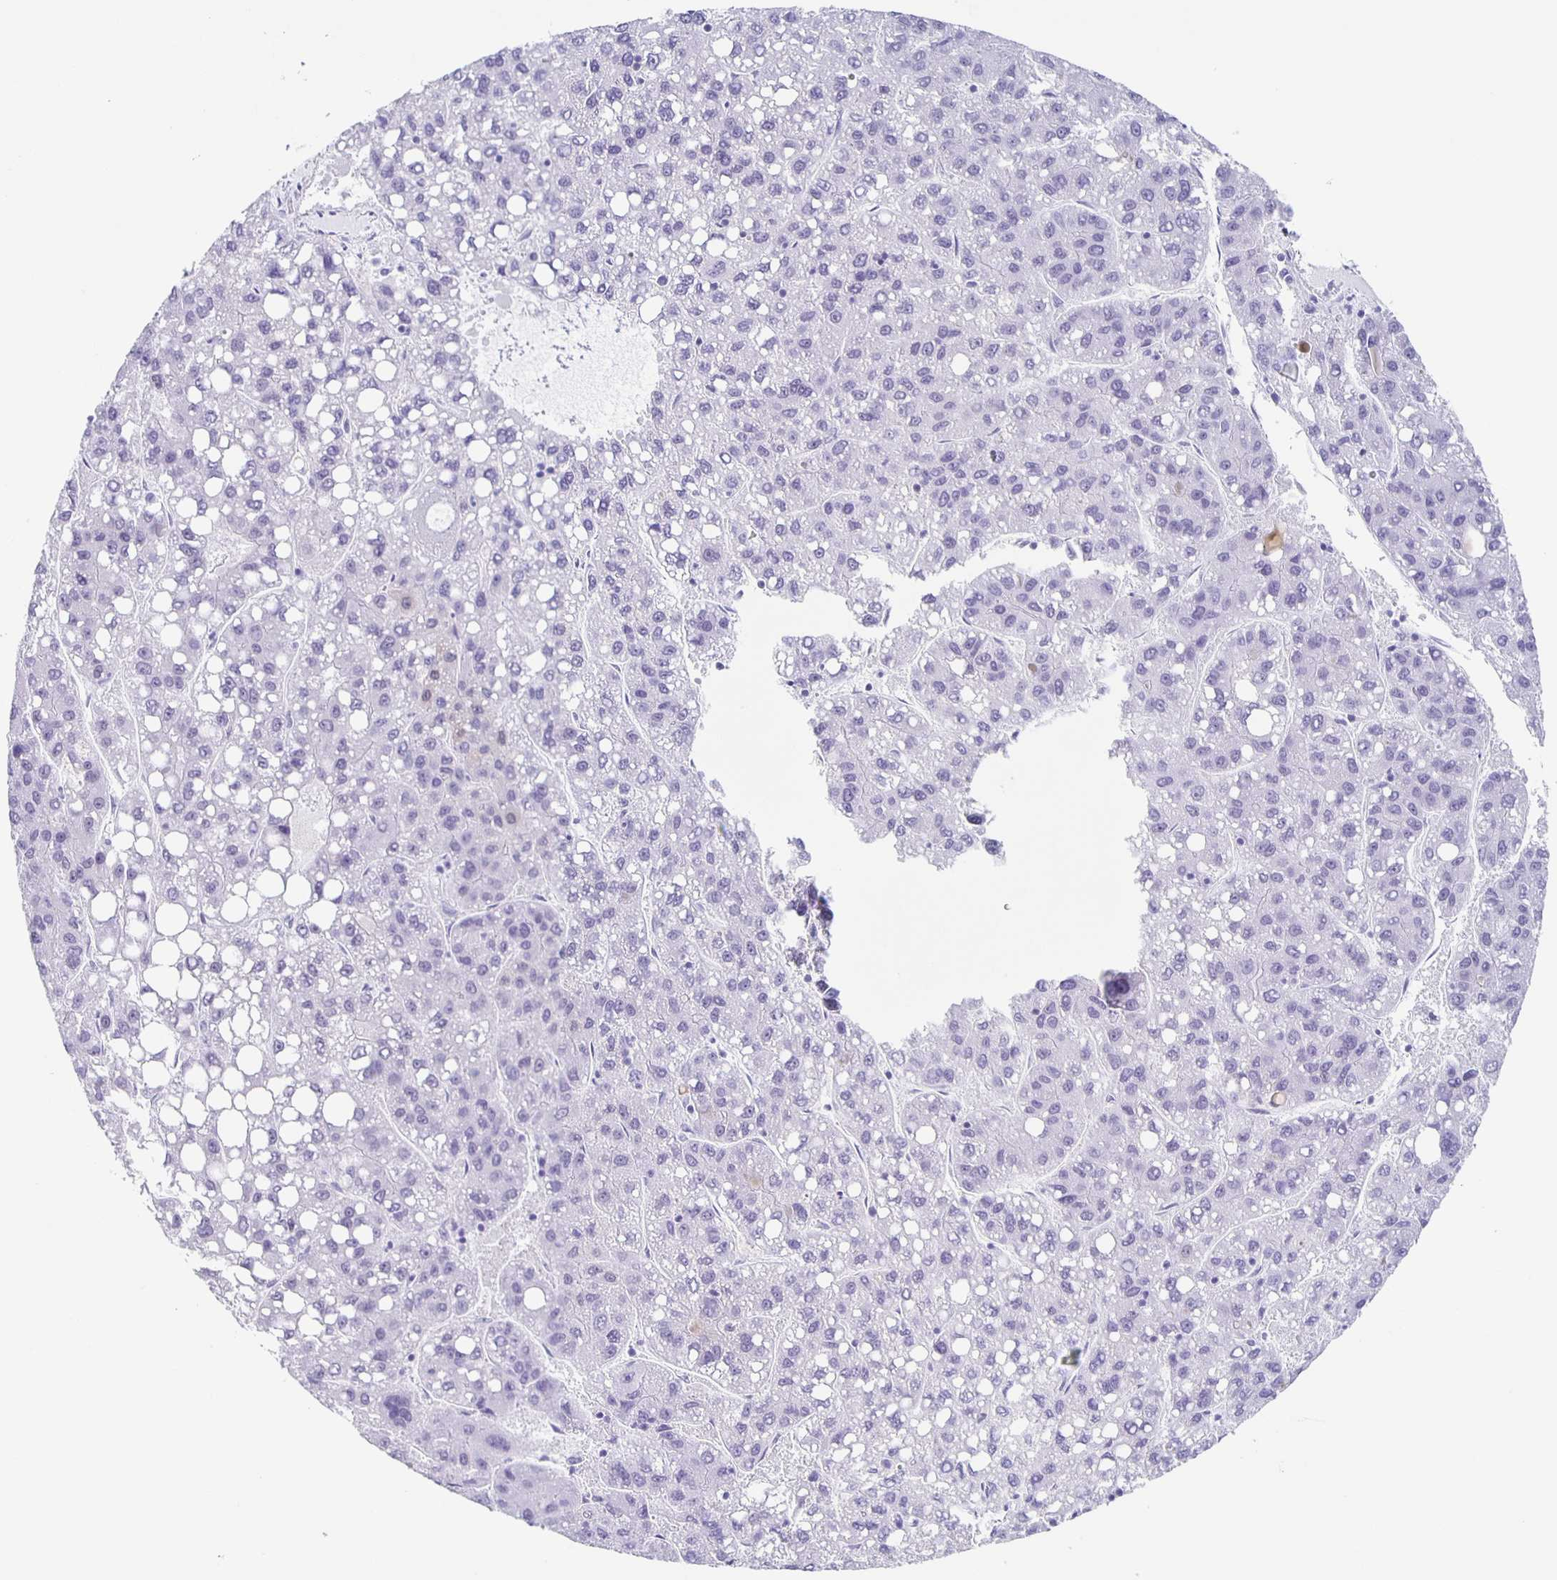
{"staining": {"intensity": "negative", "quantity": "none", "location": "none"}, "tissue": "liver cancer", "cell_type": "Tumor cells", "image_type": "cancer", "snomed": [{"axis": "morphology", "description": "Carcinoma, Hepatocellular, NOS"}, {"axis": "topography", "description": "Liver"}], "caption": "A high-resolution image shows immunohistochemistry staining of hepatocellular carcinoma (liver), which reveals no significant expression in tumor cells. Brightfield microscopy of immunohistochemistry stained with DAB (brown) and hematoxylin (blue), captured at high magnification.", "gene": "TPPP", "patient": {"sex": "female", "age": 82}}